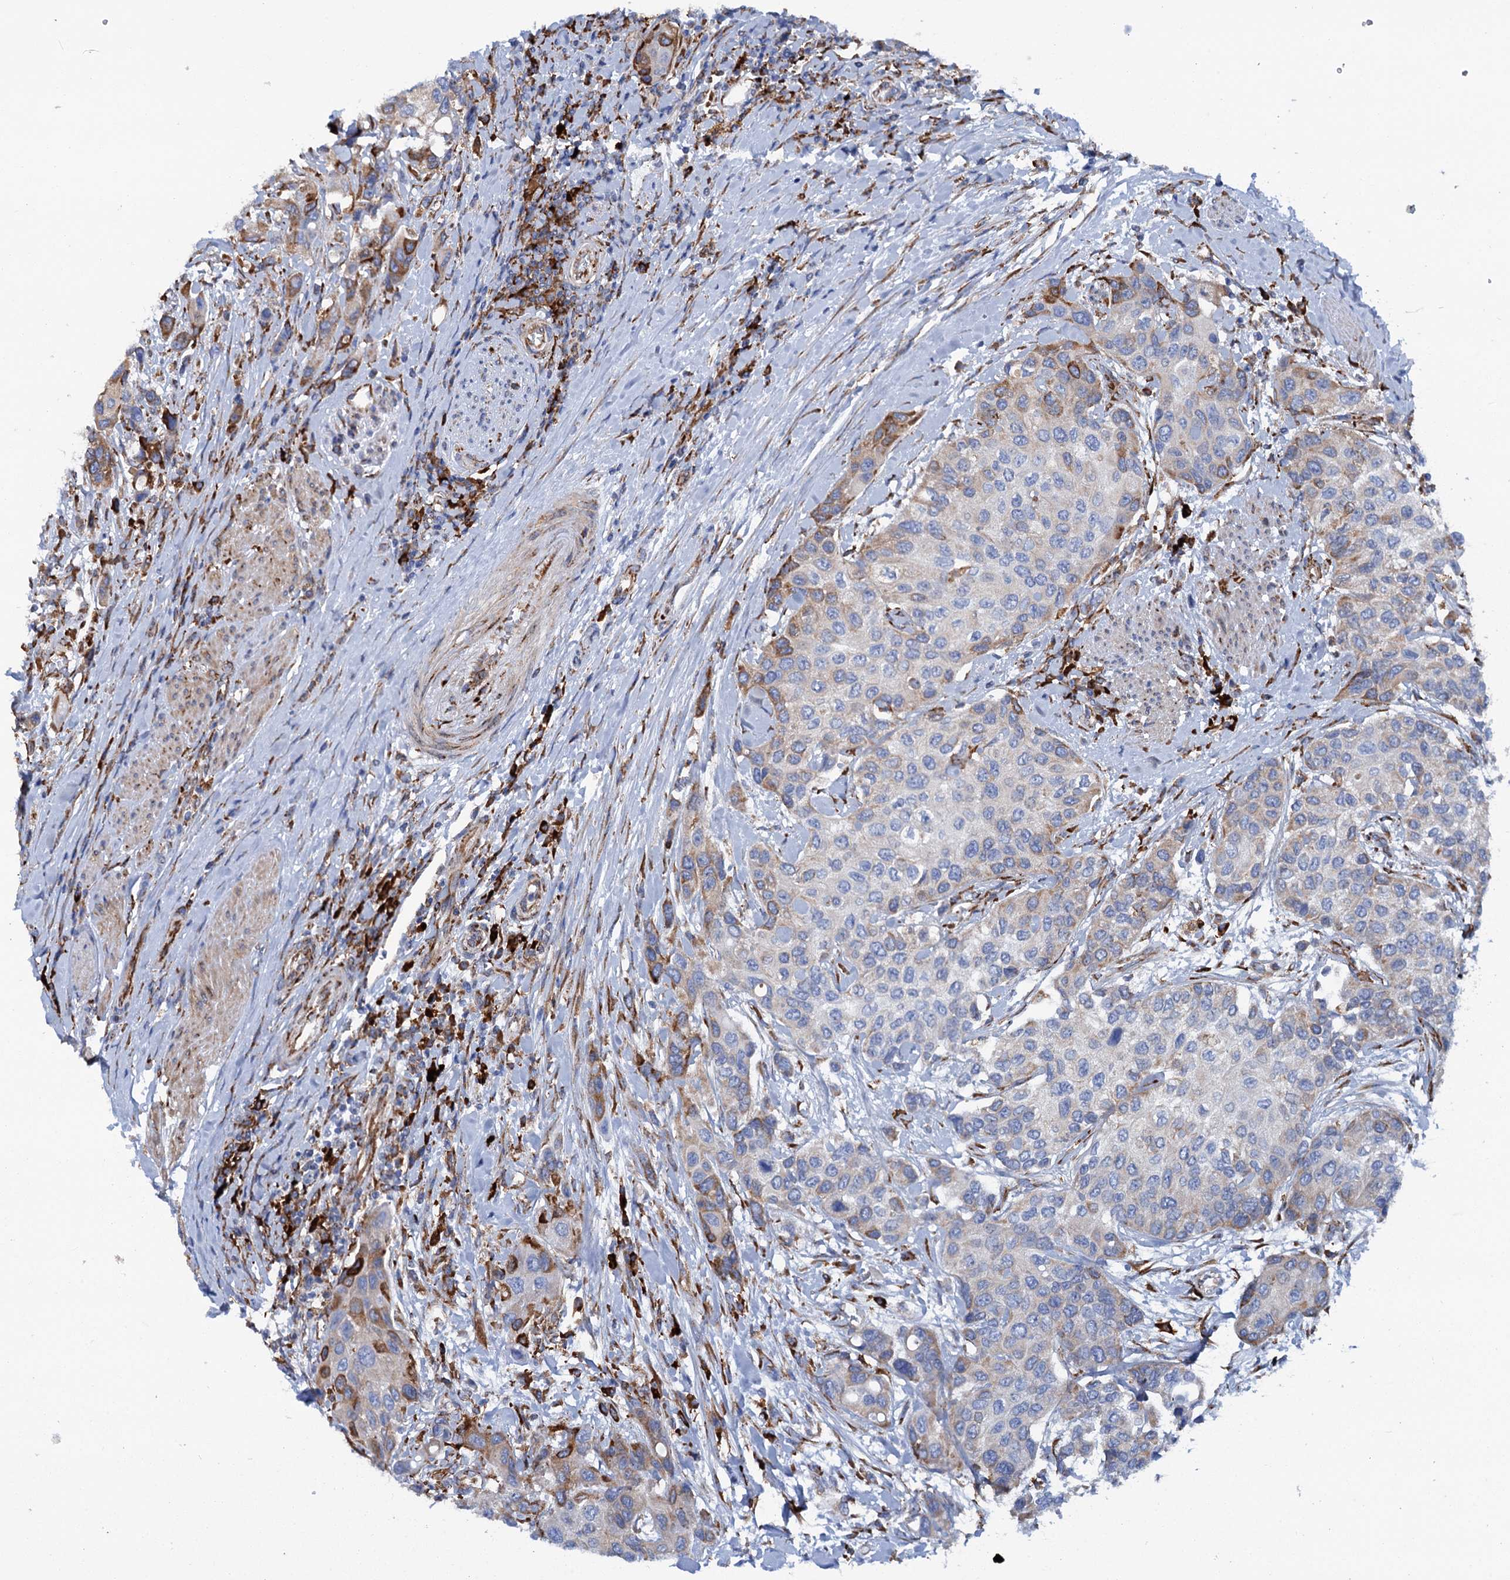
{"staining": {"intensity": "strong", "quantity": "<25%", "location": "cytoplasmic/membranous"}, "tissue": "urothelial cancer", "cell_type": "Tumor cells", "image_type": "cancer", "snomed": [{"axis": "morphology", "description": "Normal tissue, NOS"}, {"axis": "morphology", "description": "Urothelial carcinoma, High grade"}, {"axis": "topography", "description": "Vascular tissue"}, {"axis": "topography", "description": "Urinary bladder"}], "caption": "Urothelial carcinoma (high-grade) tissue shows strong cytoplasmic/membranous positivity in about <25% of tumor cells, visualized by immunohistochemistry.", "gene": "SHE", "patient": {"sex": "female", "age": 56}}